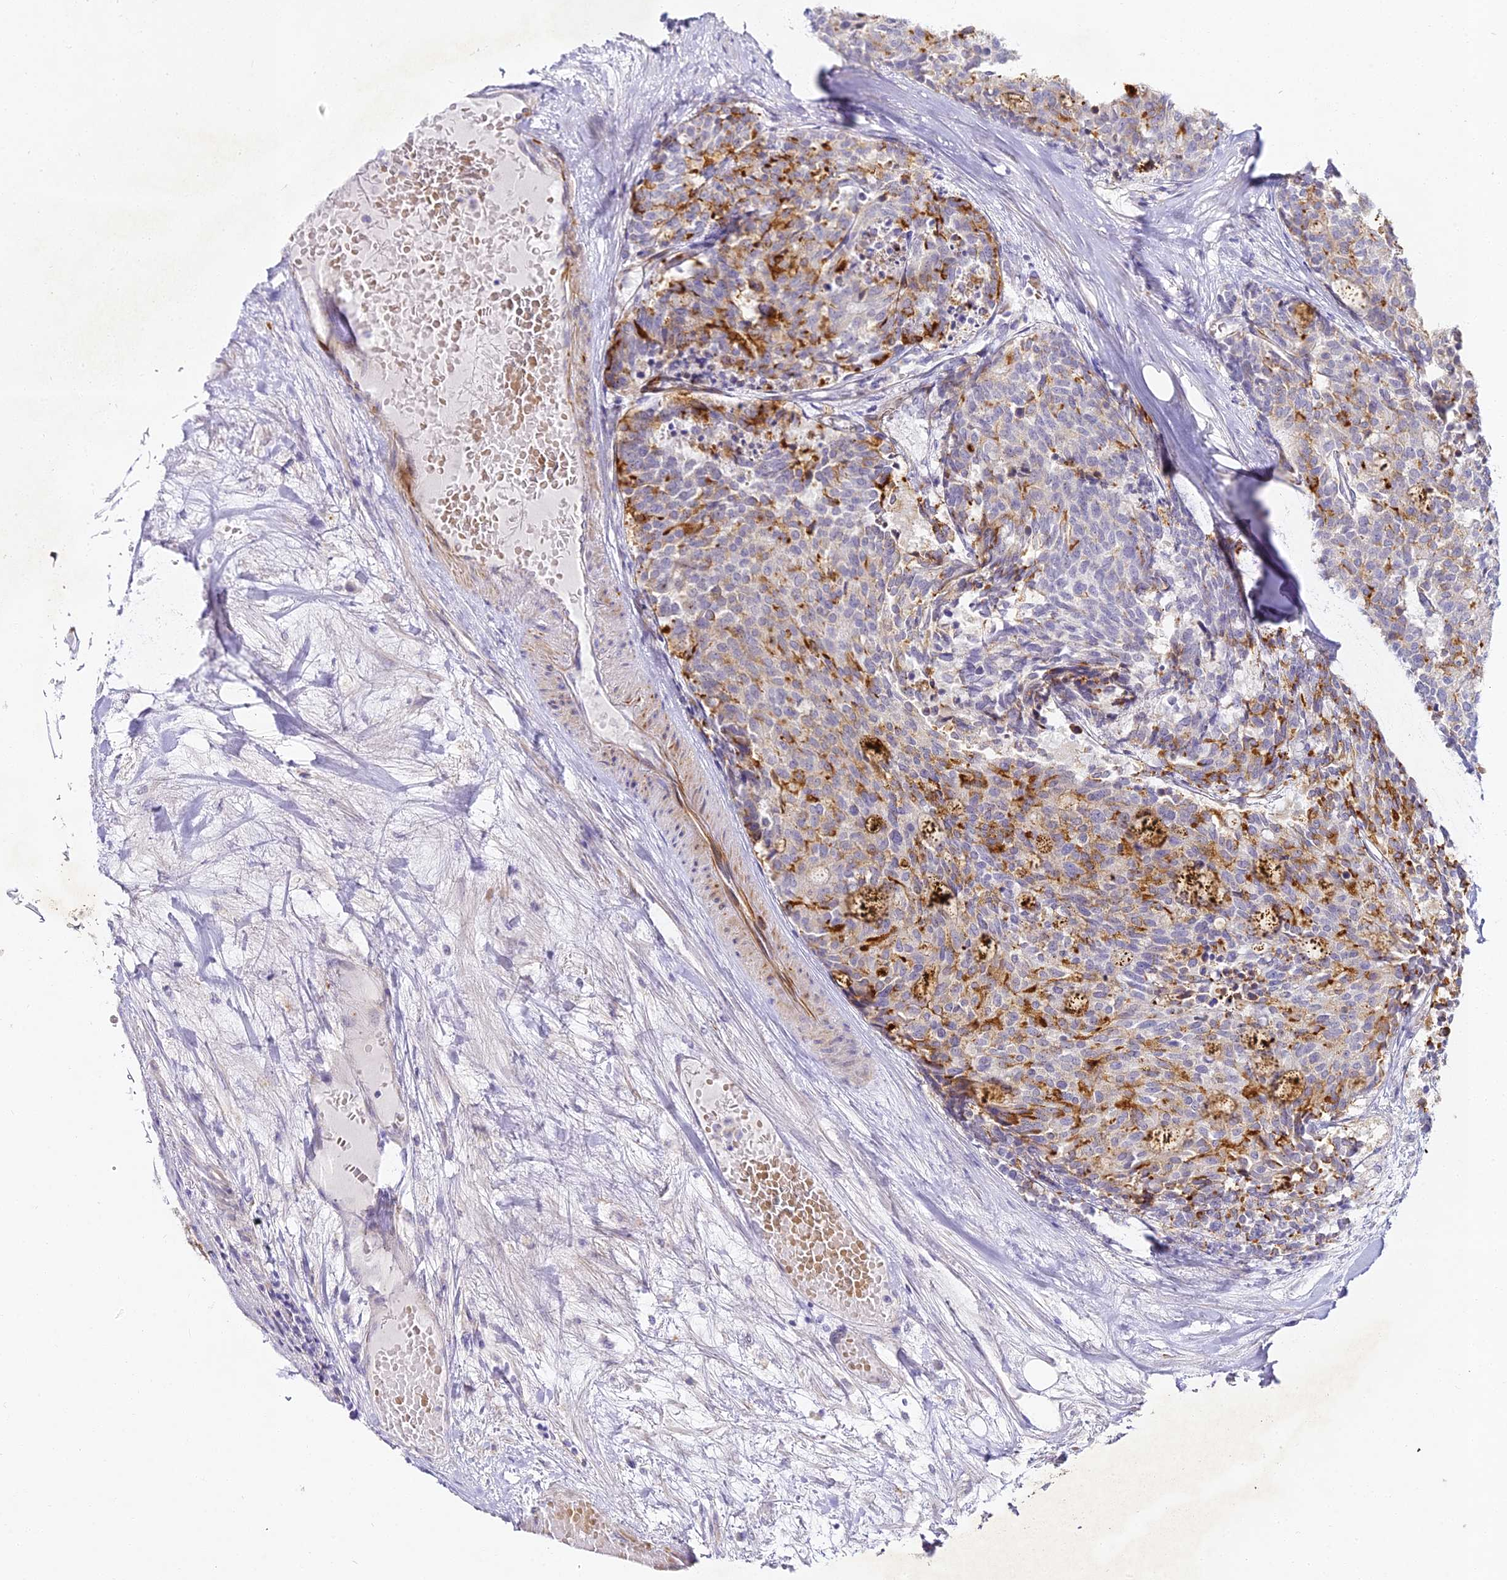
{"staining": {"intensity": "moderate", "quantity": "<25%", "location": "cytoplasmic/membranous"}, "tissue": "carcinoid", "cell_type": "Tumor cells", "image_type": "cancer", "snomed": [{"axis": "morphology", "description": "Carcinoid, malignant, NOS"}, {"axis": "topography", "description": "Pancreas"}], "caption": "Immunohistochemical staining of human carcinoid displays low levels of moderate cytoplasmic/membranous staining in approximately <25% of tumor cells. The protein is shown in brown color, while the nuclei are stained blue.", "gene": "ALPG", "patient": {"sex": "female", "age": 54}}